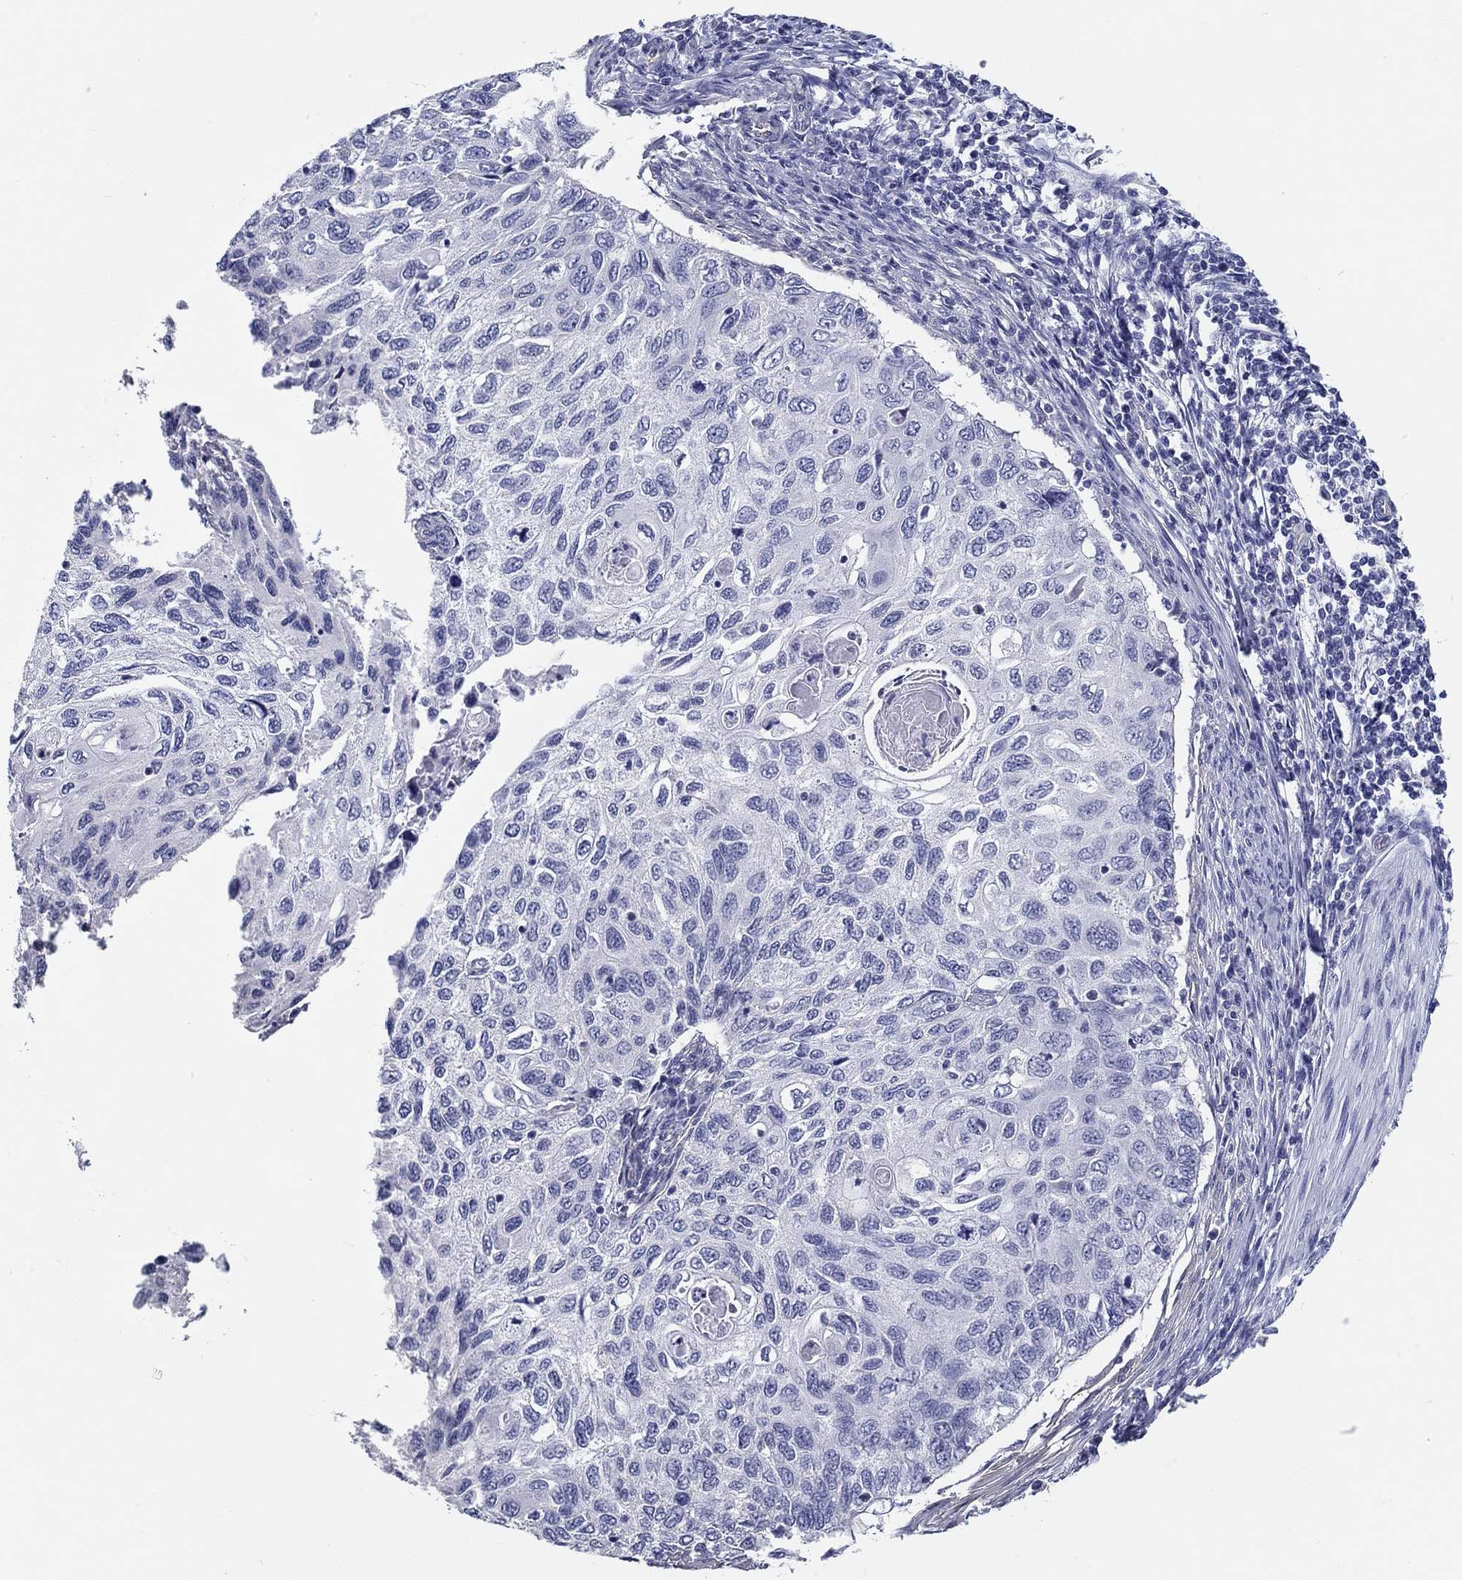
{"staining": {"intensity": "negative", "quantity": "none", "location": "none"}, "tissue": "cervical cancer", "cell_type": "Tumor cells", "image_type": "cancer", "snomed": [{"axis": "morphology", "description": "Squamous cell carcinoma, NOS"}, {"axis": "topography", "description": "Cervix"}], "caption": "Cervical cancer (squamous cell carcinoma) stained for a protein using IHC reveals no positivity tumor cells.", "gene": "CRYGD", "patient": {"sex": "female", "age": 70}}